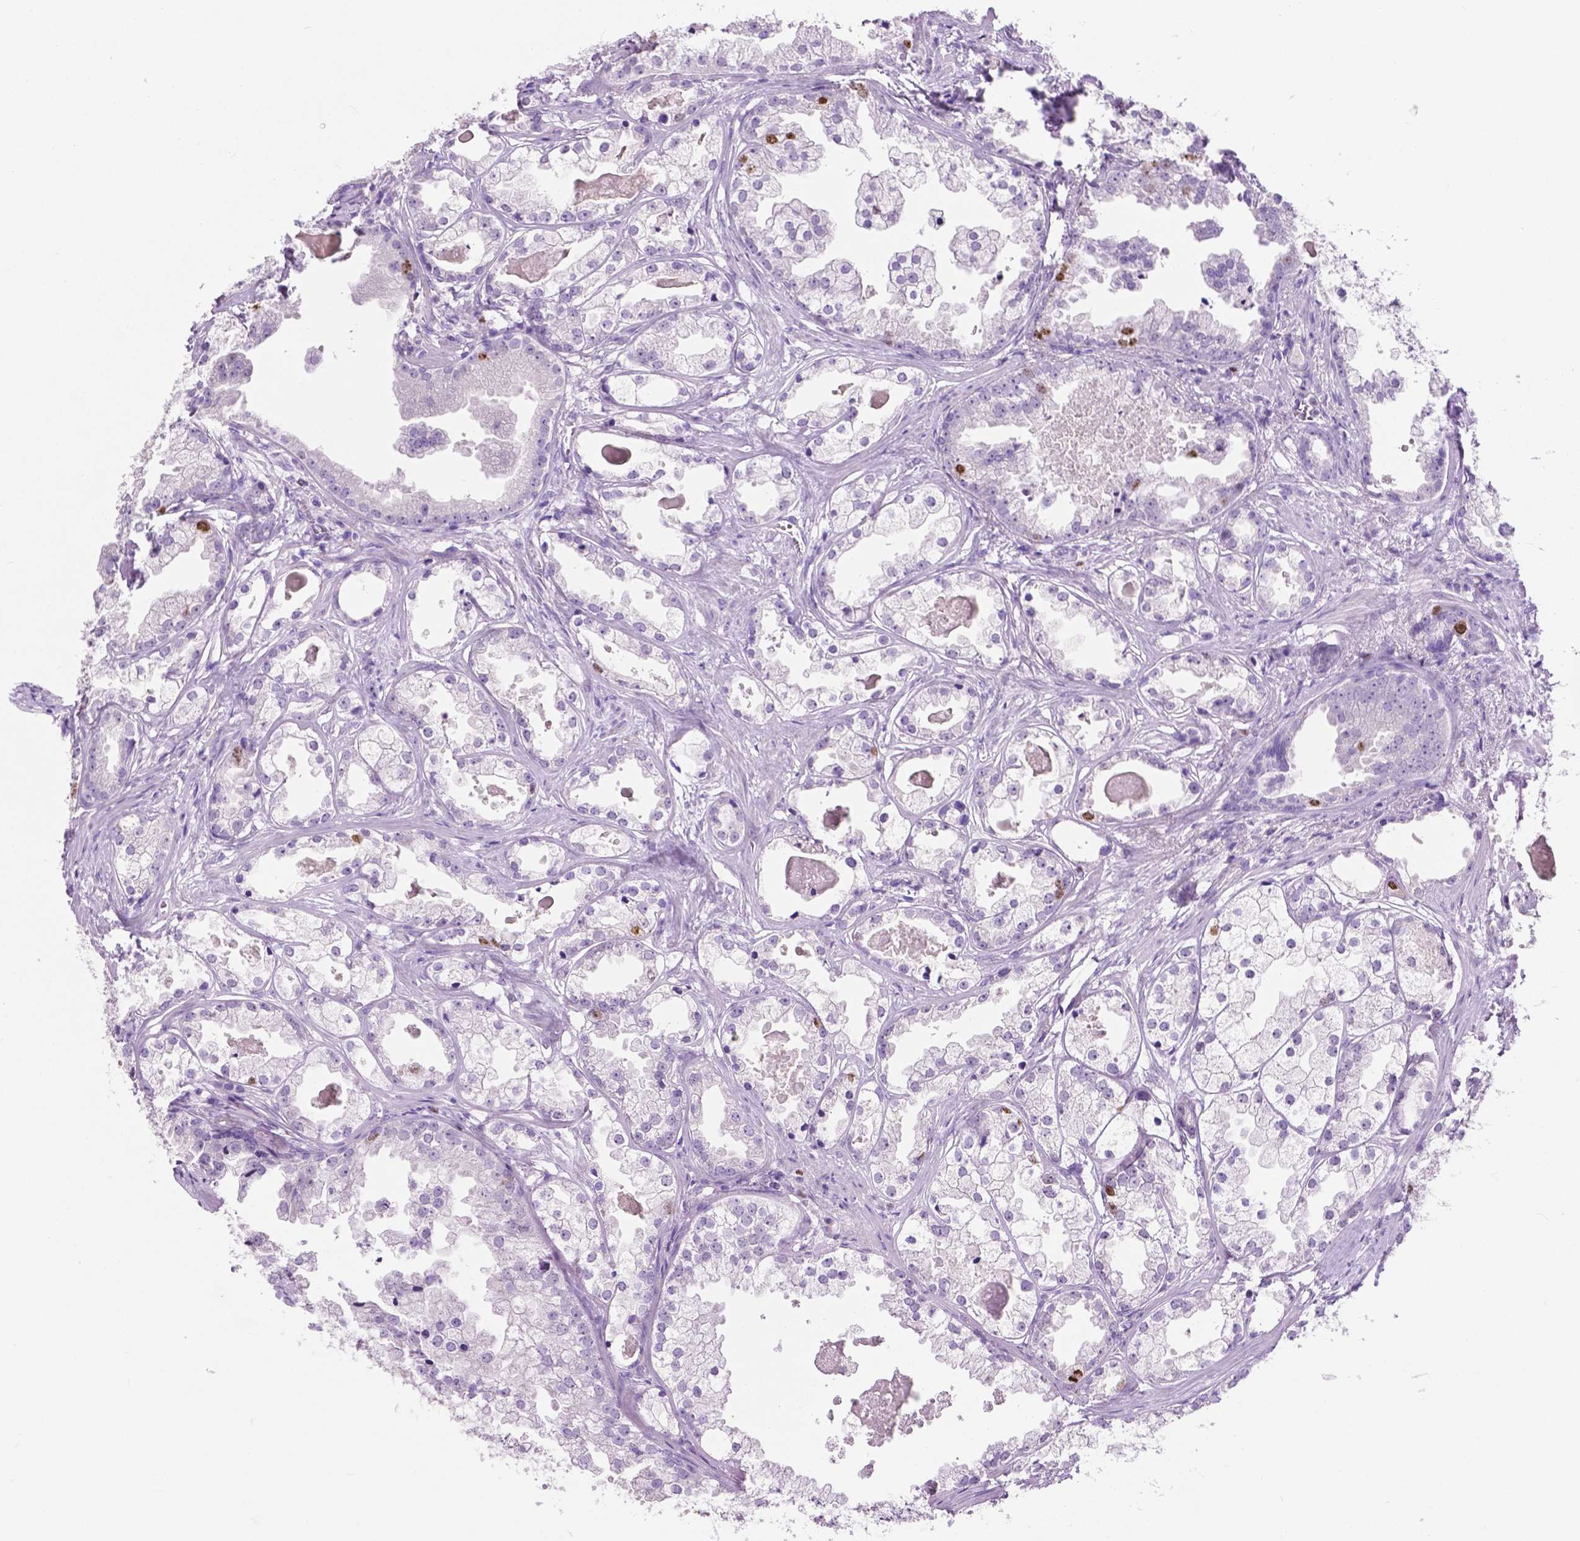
{"staining": {"intensity": "moderate", "quantity": "<25%", "location": "nuclear"}, "tissue": "prostate cancer", "cell_type": "Tumor cells", "image_type": "cancer", "snomed": [{"axis": "morphology", "description": "Adenocarcinoma, Low grade"}, {"axis": "topography", "description": "Prostate"}], "caption": "Immunohistochemical staining of adenocarcinoma (low-grade) (prostate) exhibits moderate nuclear protein expression in approximately <25% of tumor cells.", "gene": "SIAH2", "patient": {"sex": "male", "age": 65}}